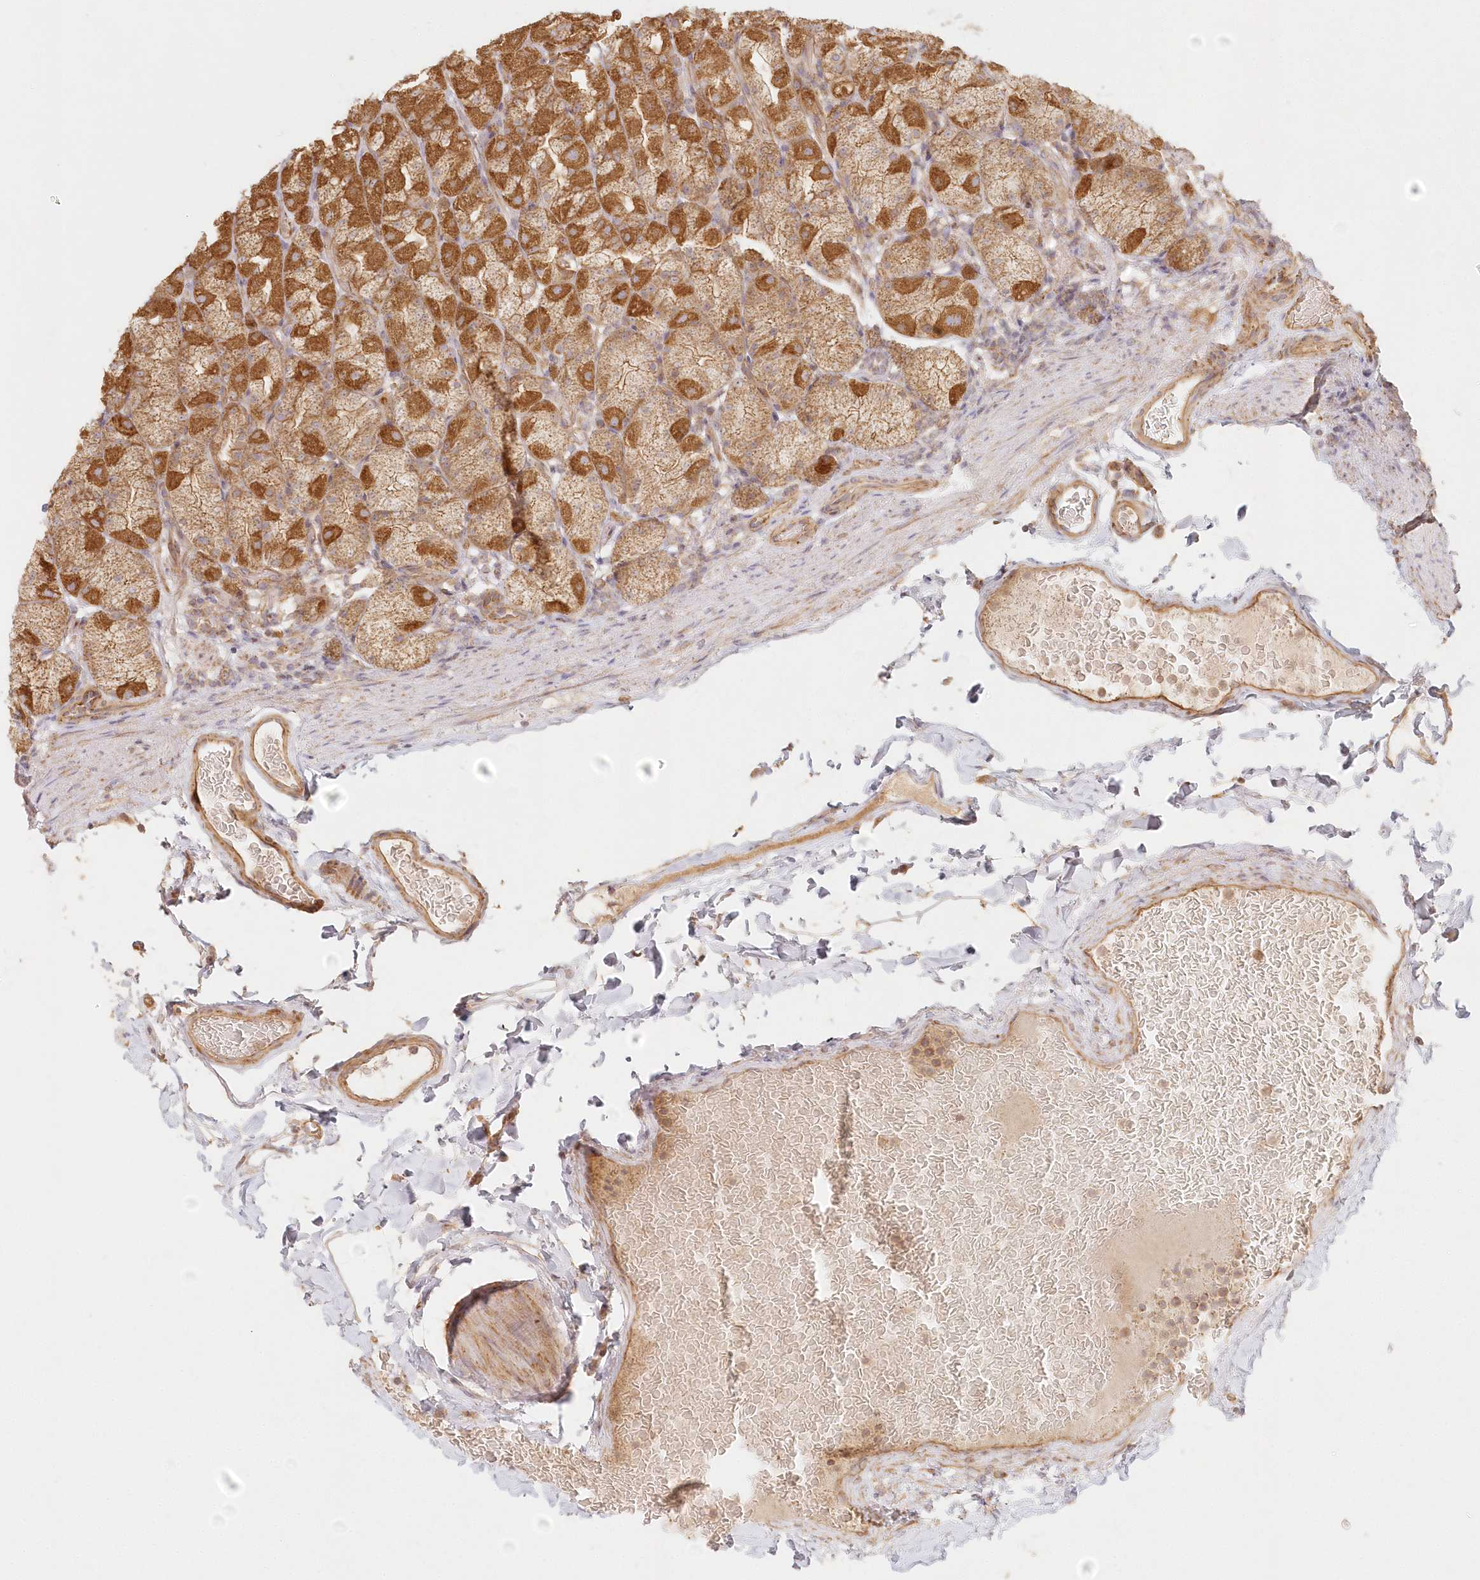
{"staining": {"intensity": "strong", "quantity": "25%-75%", "location": "cytoplasmic/membranous"}, "tissue": "stomach", "cell_type": "Glandular cells", "image_type": "normal", "snomed": [{"axis": "morphology", "description": "Normal tissue, NOS"}, {"axis": "topography", "description": "Stomach, upper"}], "caption": "The micrograph reveals staining of unremarkable stomach, revealing strong cytoplasmic/membranous protein positivity (brown color) within glandular cells.", "gene": "KIAA0232", "patient": {"sex": "male", "age": 68}}